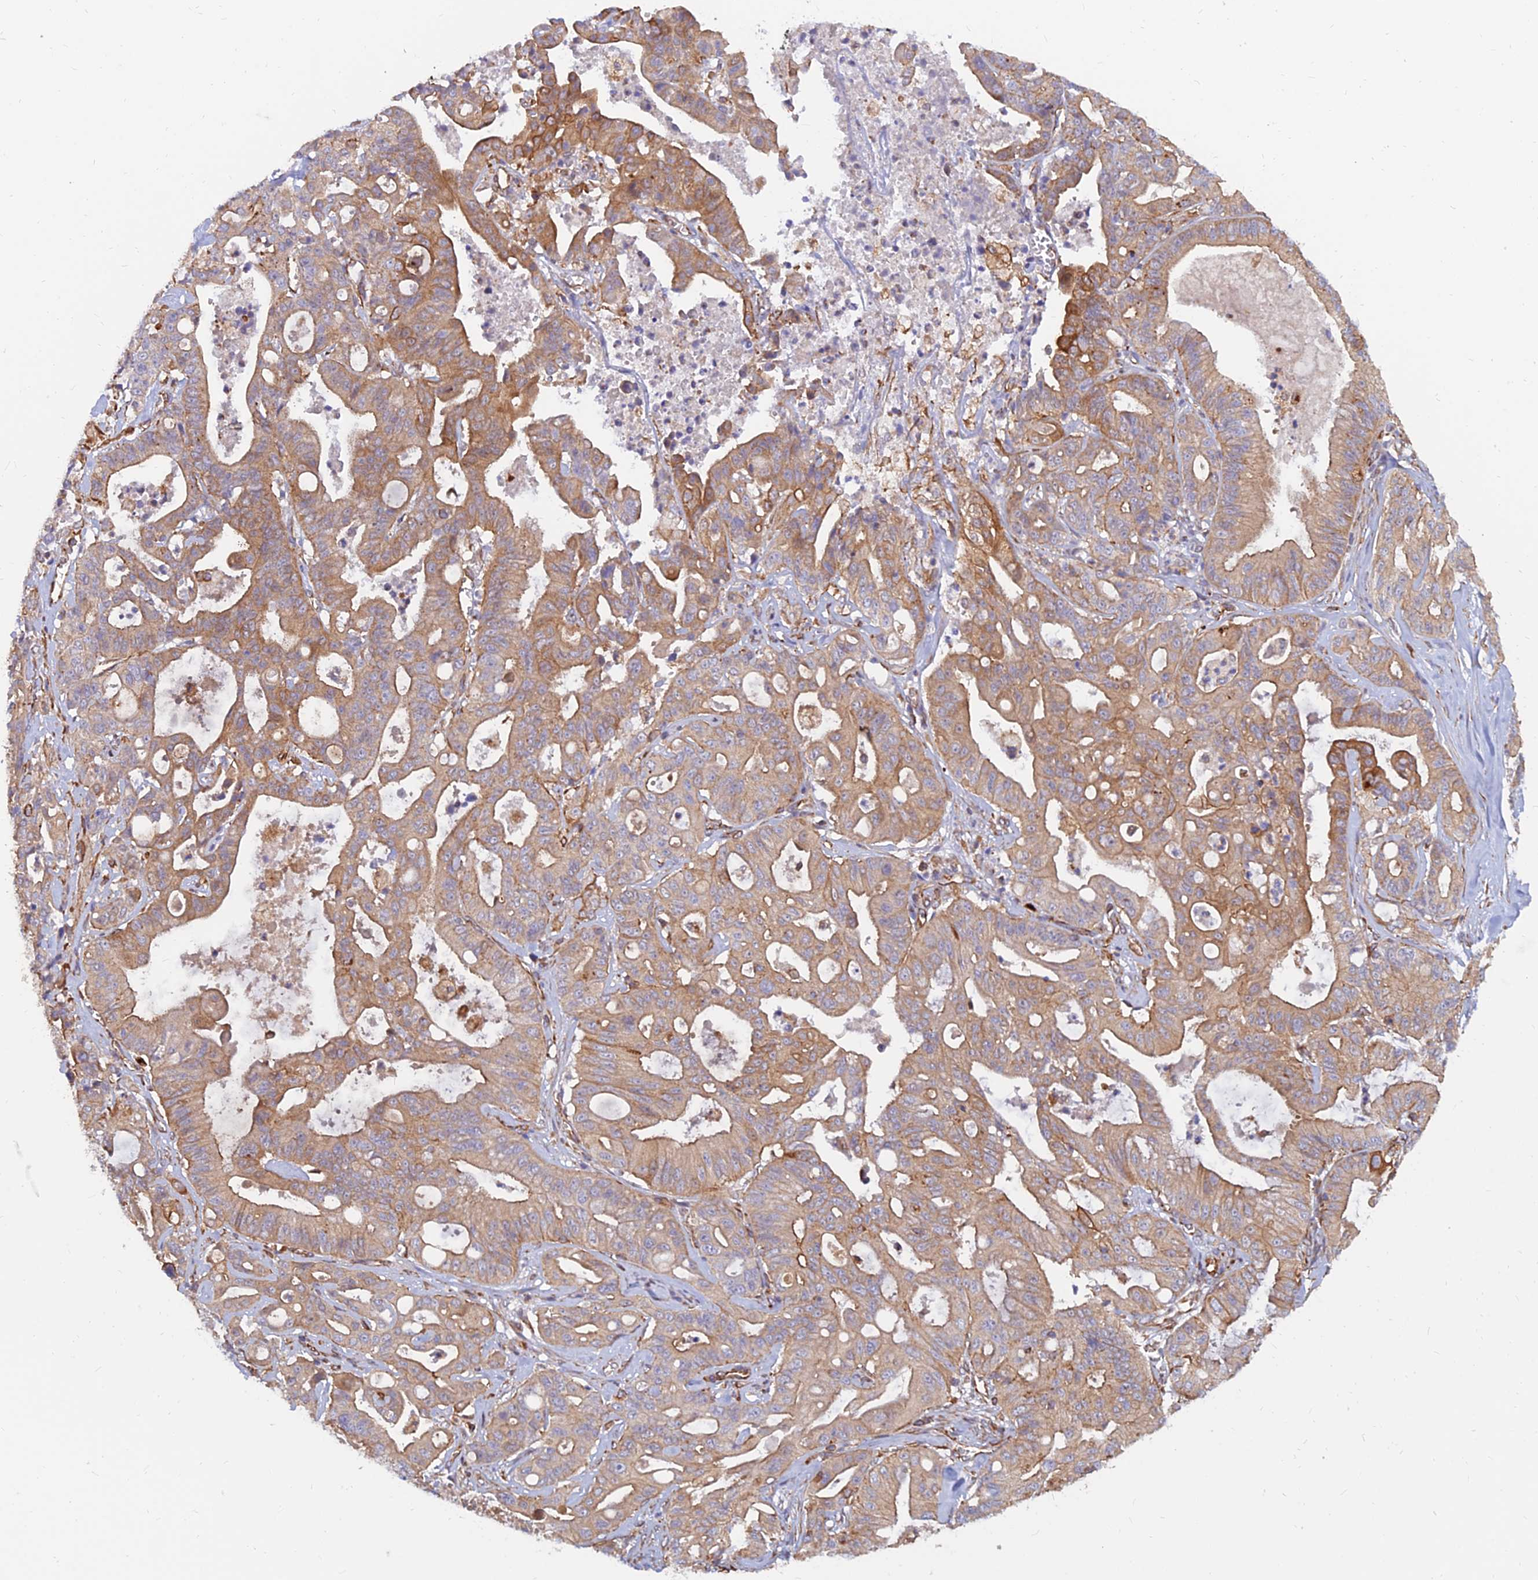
{"staining": {"intensity": "moderate", "quantity": "25%-75%", "location": "cytoplasmic/membranous"}, "tissue": "ovarian cancer", "cell_type": "Tumor cells", "image_type": "cancer", "snomed": [{"axis": "morphology", "description": "Cystadenocarcinoma, mucinous, NOS"}, {"axis": "topography", "description": "Ovary"}], "caption": "Ovarian cancer was stained to show a protein in brown. There is medium levels of moderate cytoplasmic/membranous staining in approximately 25%-75% of tumor cells.", "gene": "CDK18", "patient": {"sex": "female", "age": 70}}